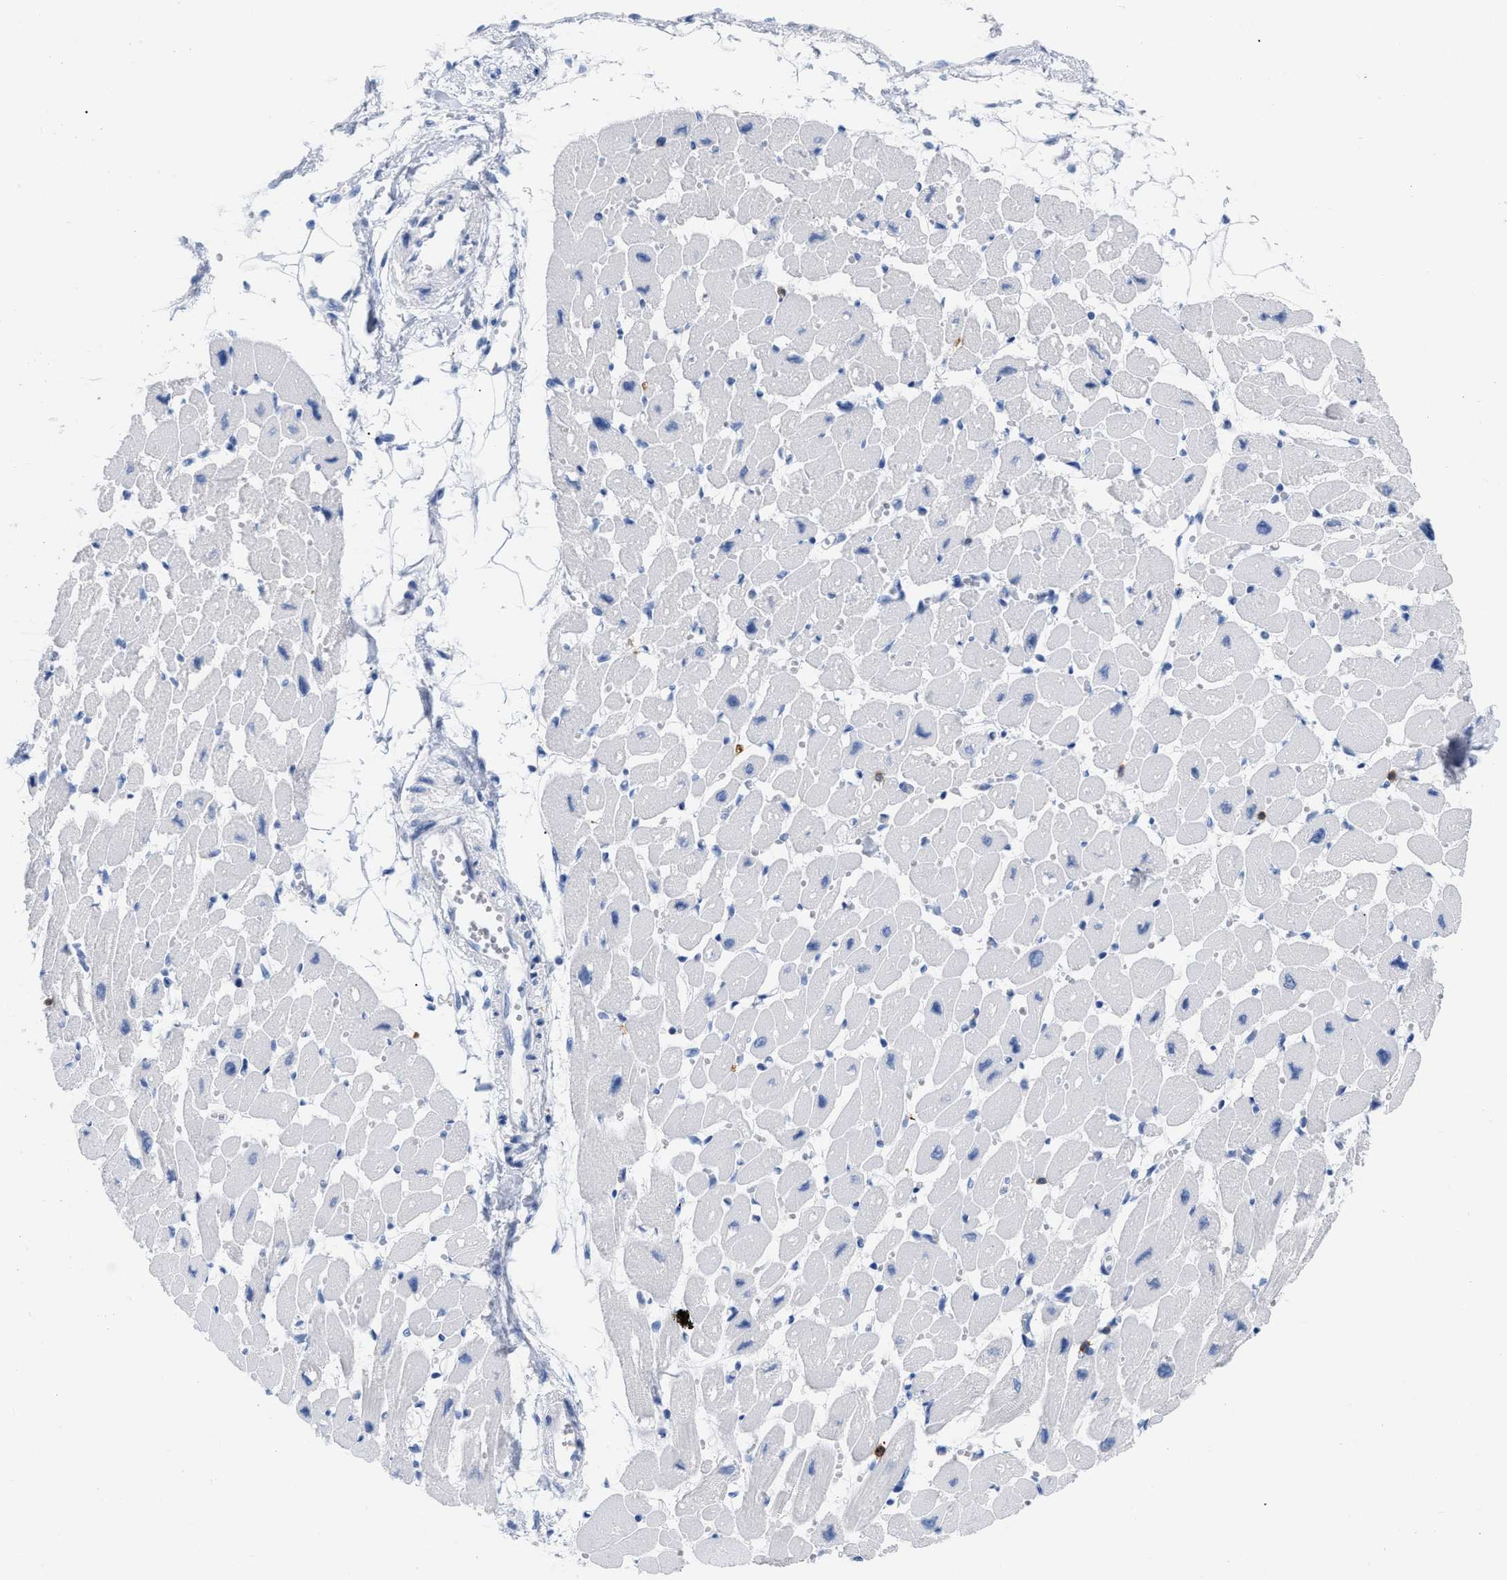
{"staining": {"intensity": "negative", "quantity": "none", "location": "none"}, "tissue": "heart muscle", "cell_type": "Cardiomyocytes", "image_type": "normal", "snomed": [{"axis": "morphology", "description": "Normal tissue, NOS"}, {"axis": "topography", "description": "Heart"}], "caption": "Immunohistochemistry (IHC) photomicrograph of benign heart muscle stained for a protein (brown), which displays no expression in cardiomyocytes. (DAB immunohistochemistry (IHC), high magnification).", "gene": "CD5", "patient": {"sex": "female", "age": 54}}